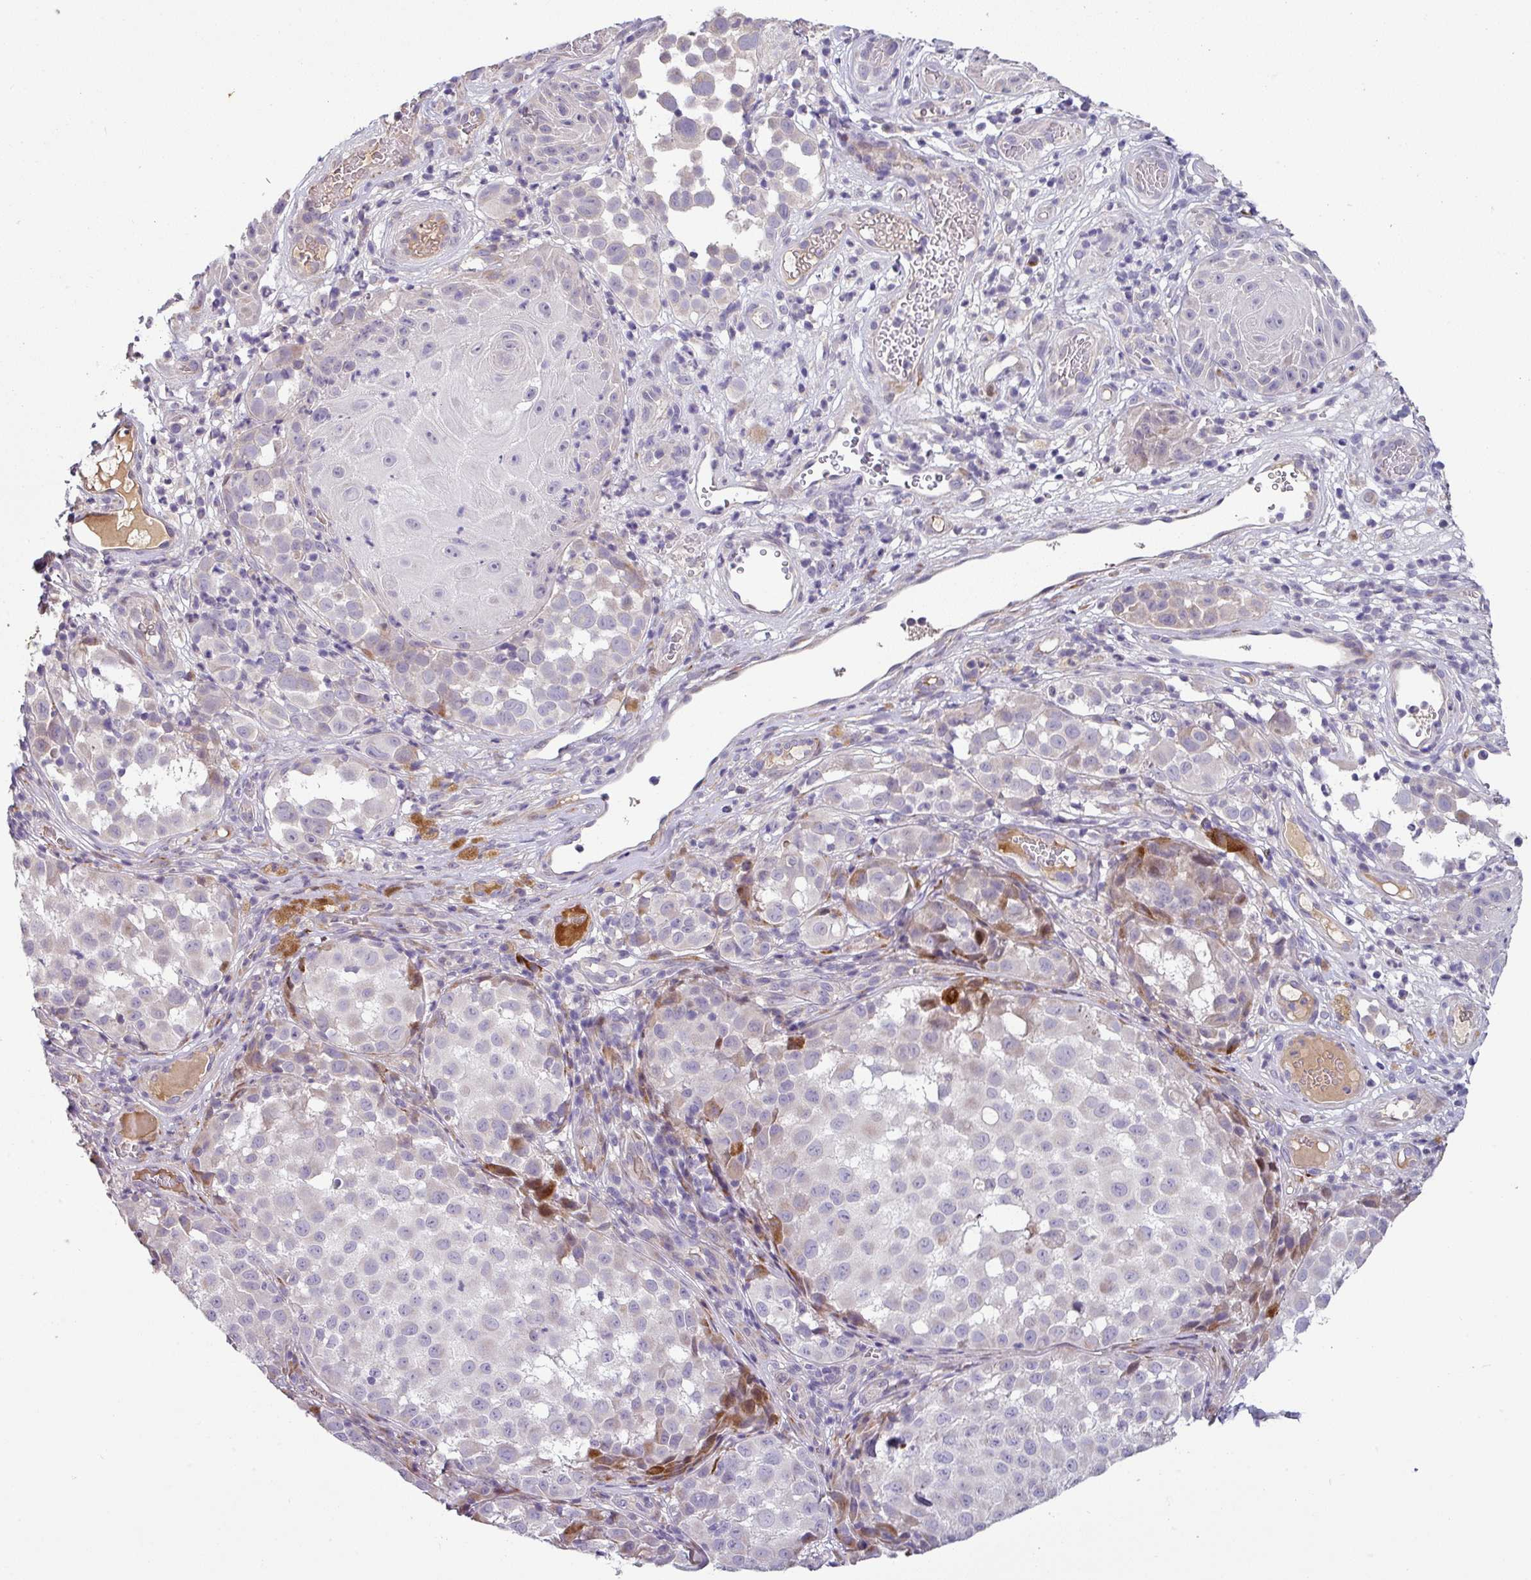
{"staining": {"intensity": "moderate", "quantity": "<25%", "location": "cytoplasmic/membranous"}, "tissue": "melanoma", "cell_type": "Tumor cells", "image_type": "cancer", "snomed": [{"axis": "morphology", "description": "Malignant melanoma, NOS"}, {"axis": "topography", "description": "Skin"}], "caption": "Malignant melanoma stained with DAB IHC demonstrates low levels of moderate cytoplasmic/membranous expression in about <25% of tumor cells.", "gene": "KLHL3", "patient": {"sex": "male", "age": 64}}